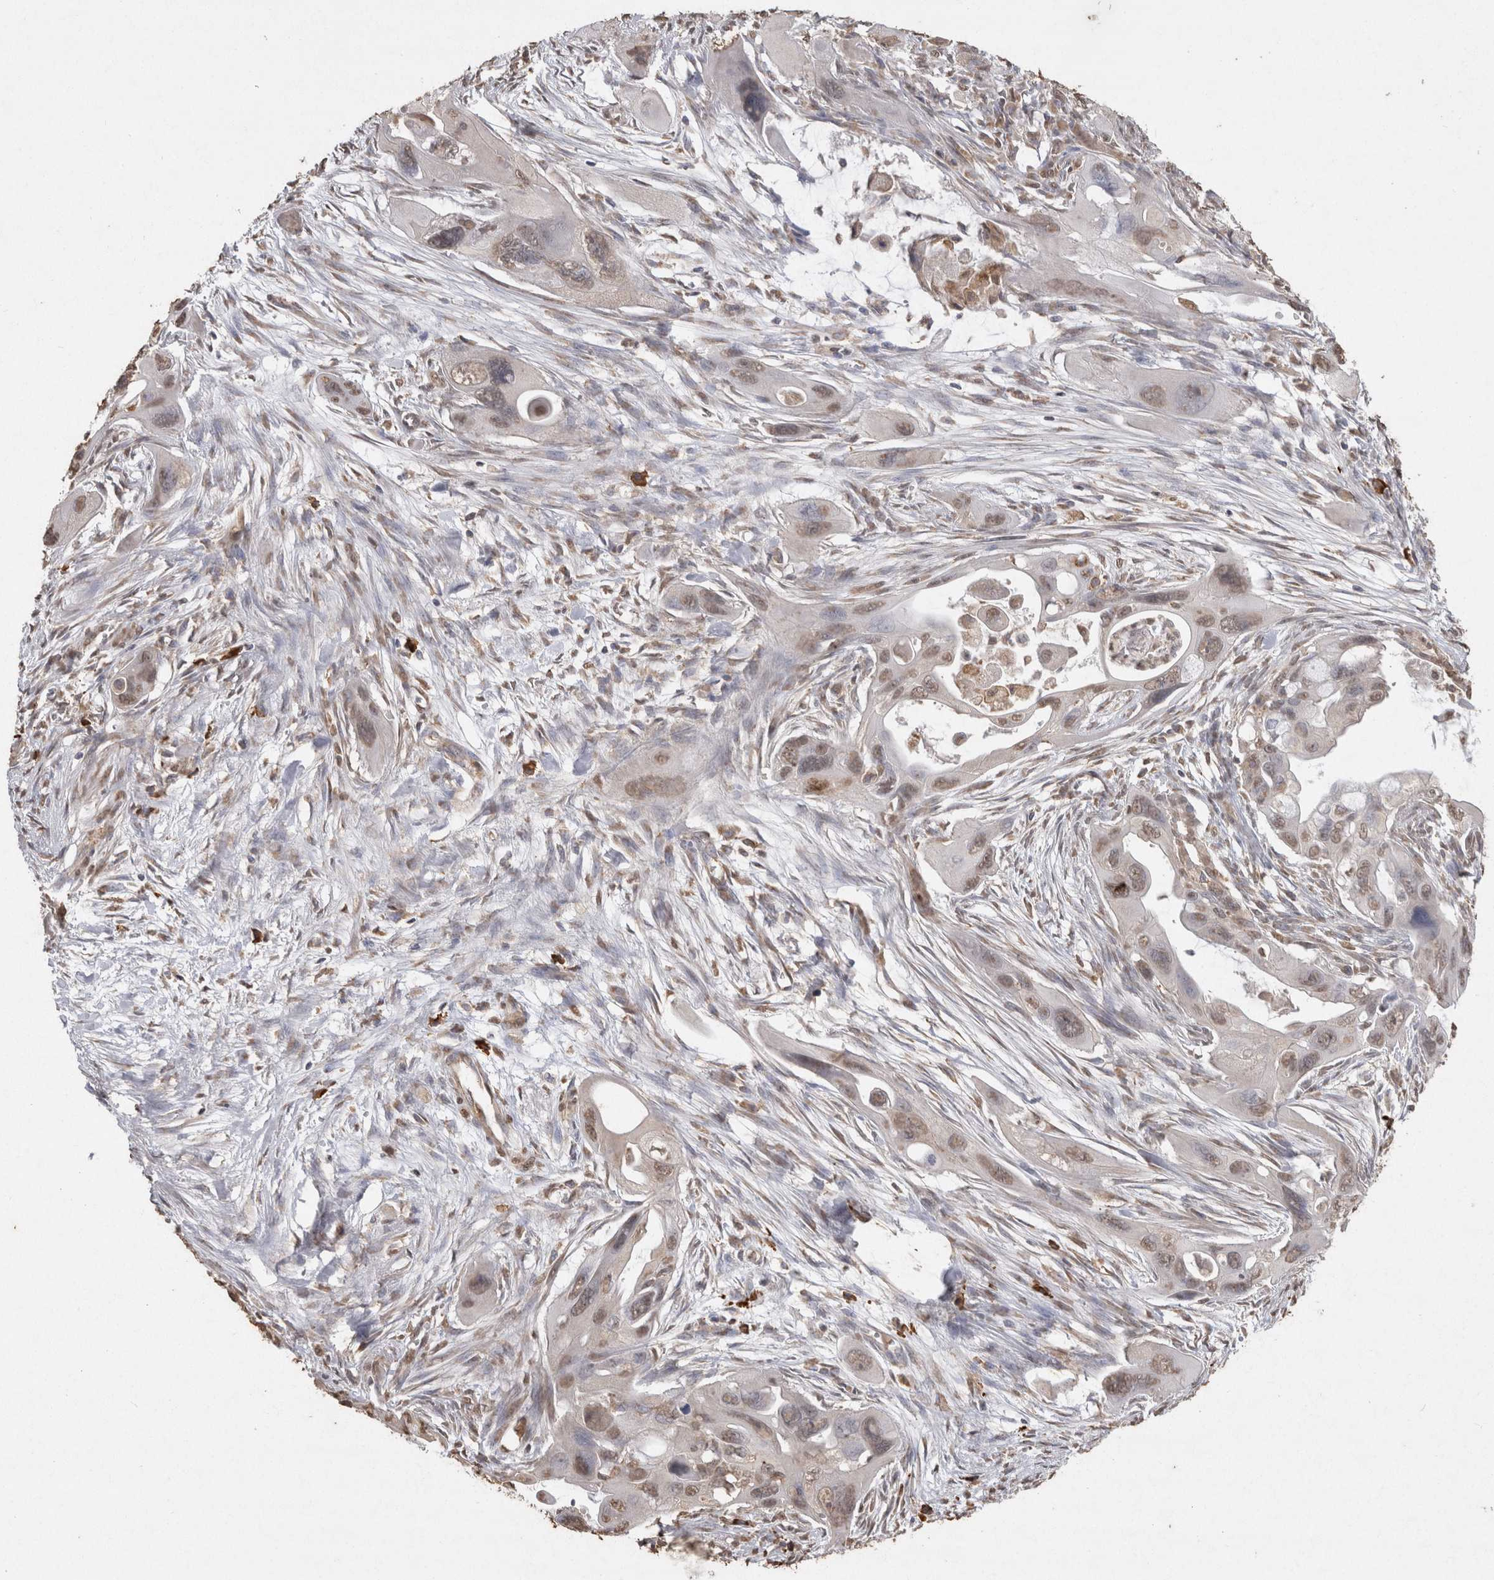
{"staining": {"intensity": "weak", "quantity": ">75%", "location": "cytoplasmic/membranous,nuclear"}, "tissue": "pancreatic cancer", "cell_type": "Tumor cells", "image_type": "cancer", "snomed": [{"axis": "morphology", "description": "Adenocarcinoma, NOS"}, {"axis": "topography", "description": "Pancreas"}], "caption": "Human pancreatic cancer stained with a brown dye displays weak cytoplasmic/membranous and nuclear positive expression in approximately >75% of tumor cells.", "gene": "CRELD2", "patient": {"sex": "male", "age": 73}}